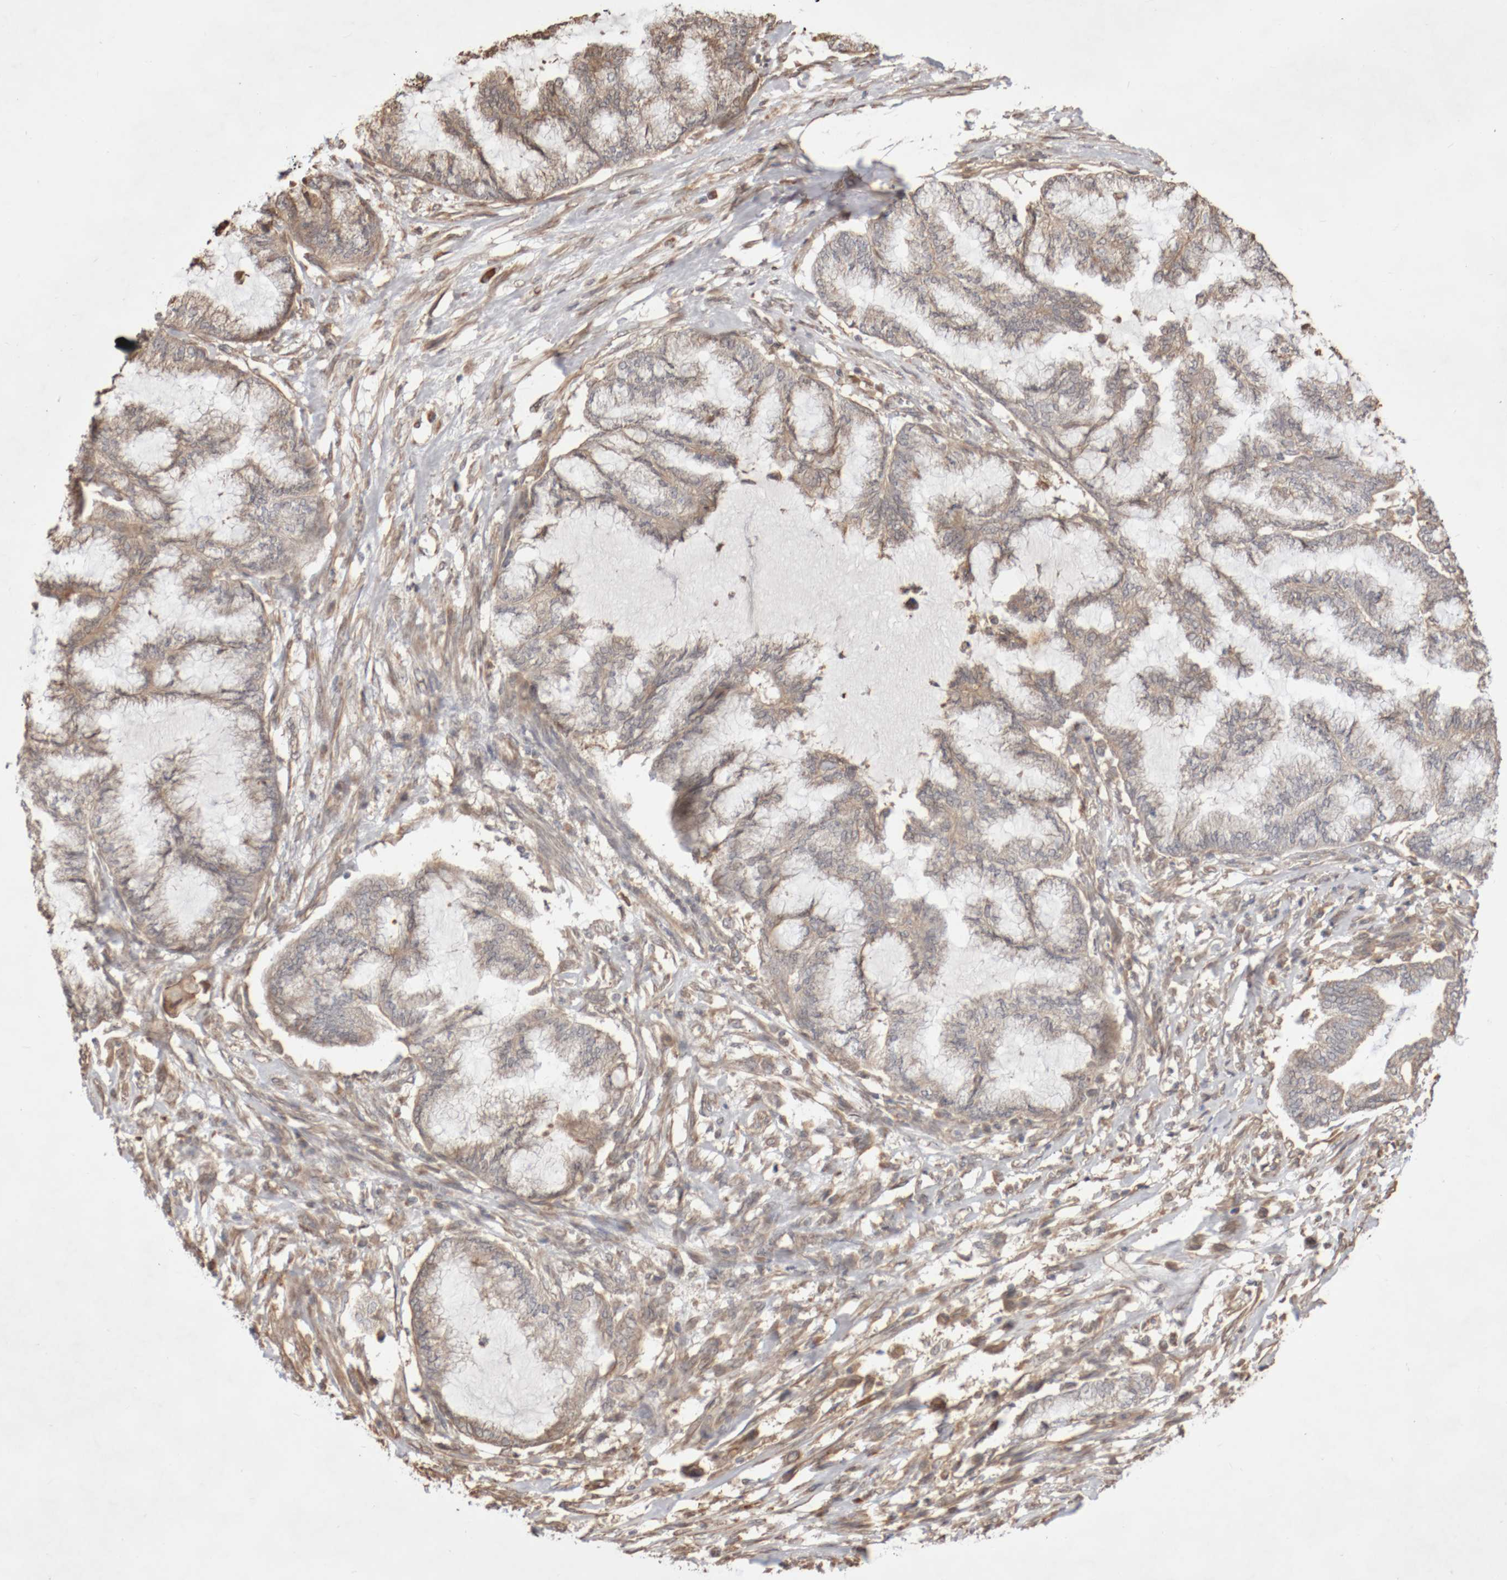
{"staining": {"intensity": "weak", "quantity": "25%-75%", "location": "cytoplasmic/membranous"}, "tissue": "endometrial cancer", "cell_type": "Tumor cells", "image_type": "cancer", "snomed": [{"axis": "morphology", "description": "Adenocarcinoma, NOS"}, {"axis": "topography", "description": "Endometrium"}], "caption": "Endometrial adenocarcinoma stained for a protein (brown) reveals weak cytoplasmic/membranous positive positivity in approximately 25%-75% of tumor cells.", "gene": "DPH7", "patient": {"sex": "female", "age": 86}}